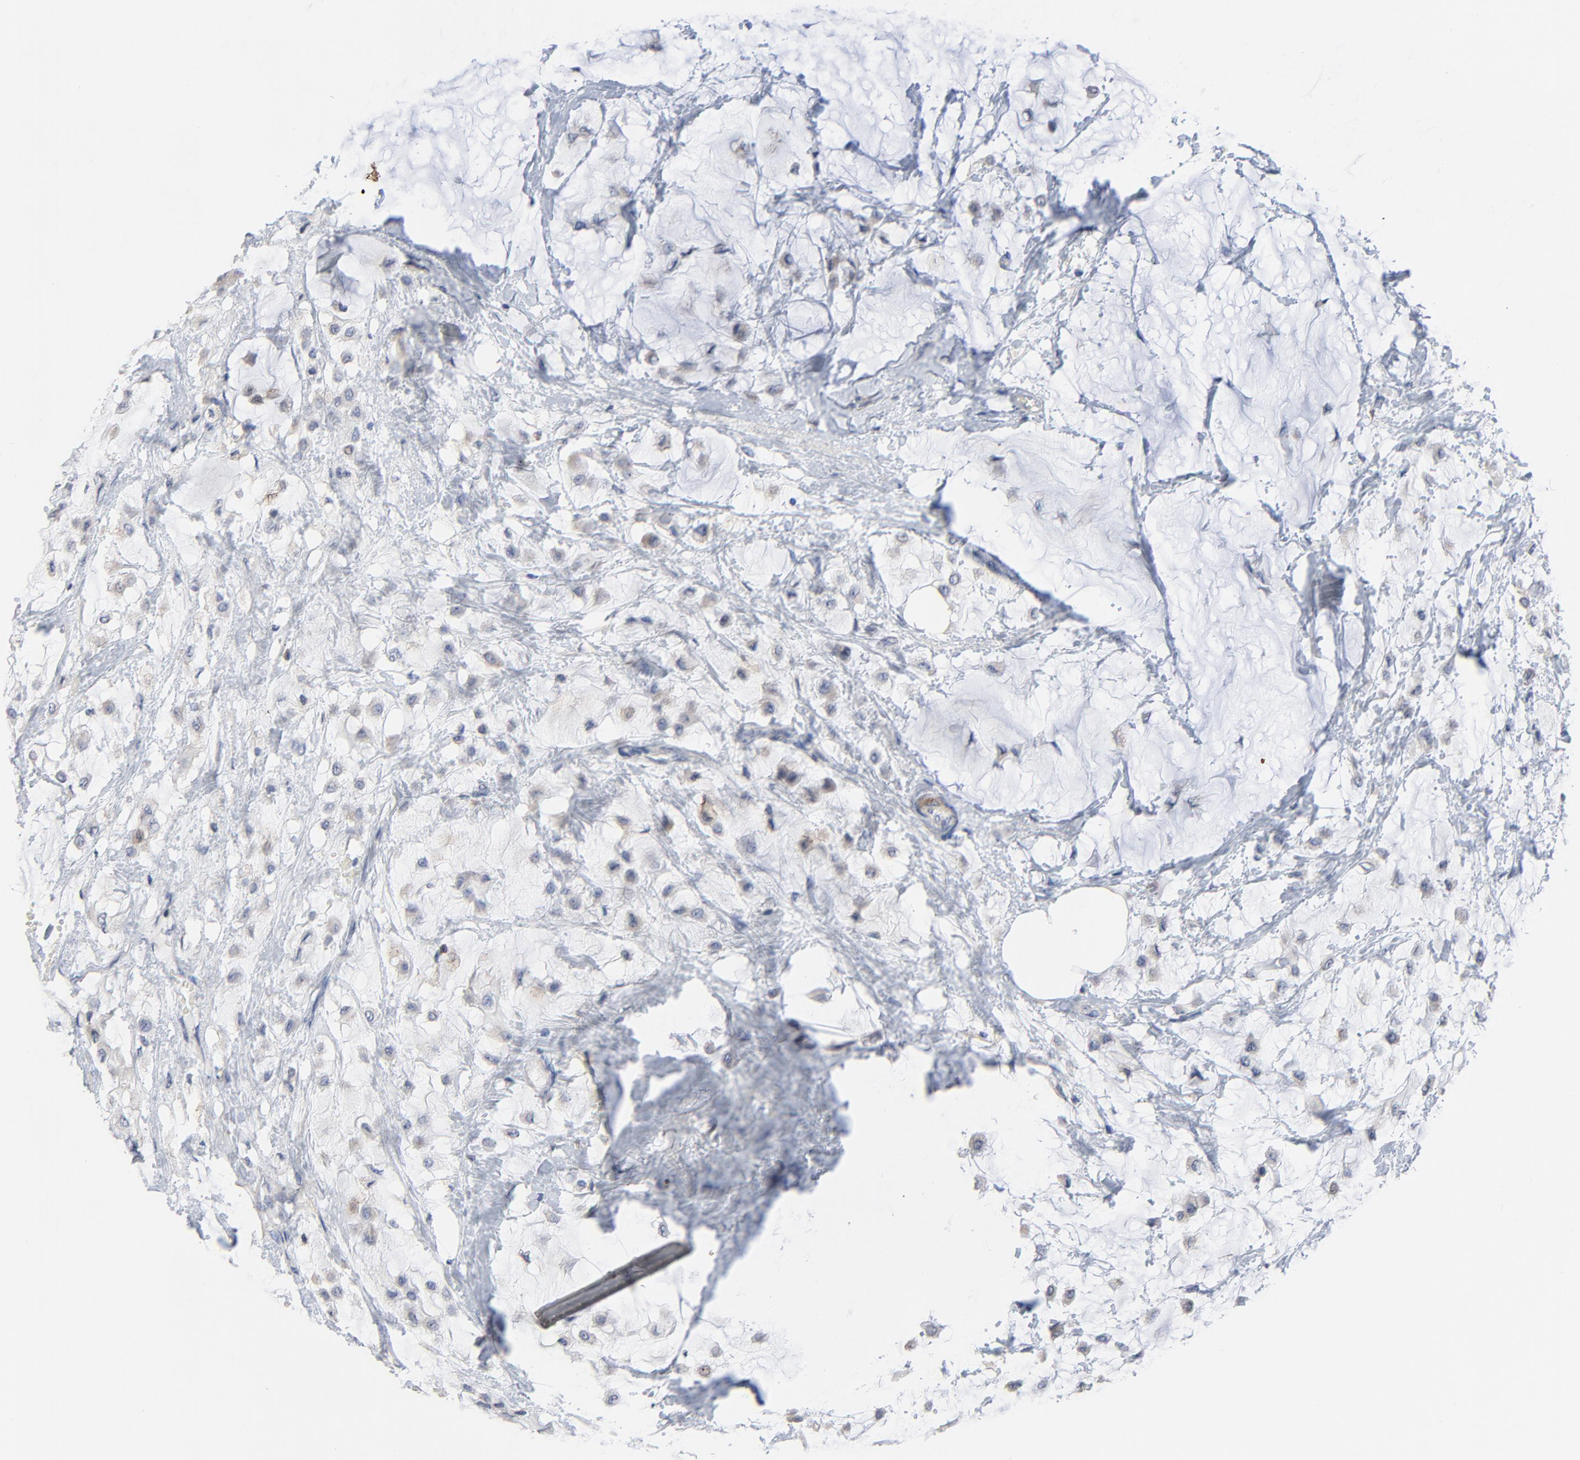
{"staining": {"intensity": "weak", "quantity": "<25%", "location": "cytoplasmic/membranous"}, "tissue": "breast cancer", "cell_type": "Tumor cells", "image_type": "cancer", "snomed": [{"axis": "morphology", "description": "Lobular carcinoma"}, {"axis": "topography", "description": "Breast"}], "caption": "A micrograph of human lobular carcinoma (breast) is negative for staining in tumor cells.", "gene": "SKAP1", "patient": {"sex": "female", "age": 85}}